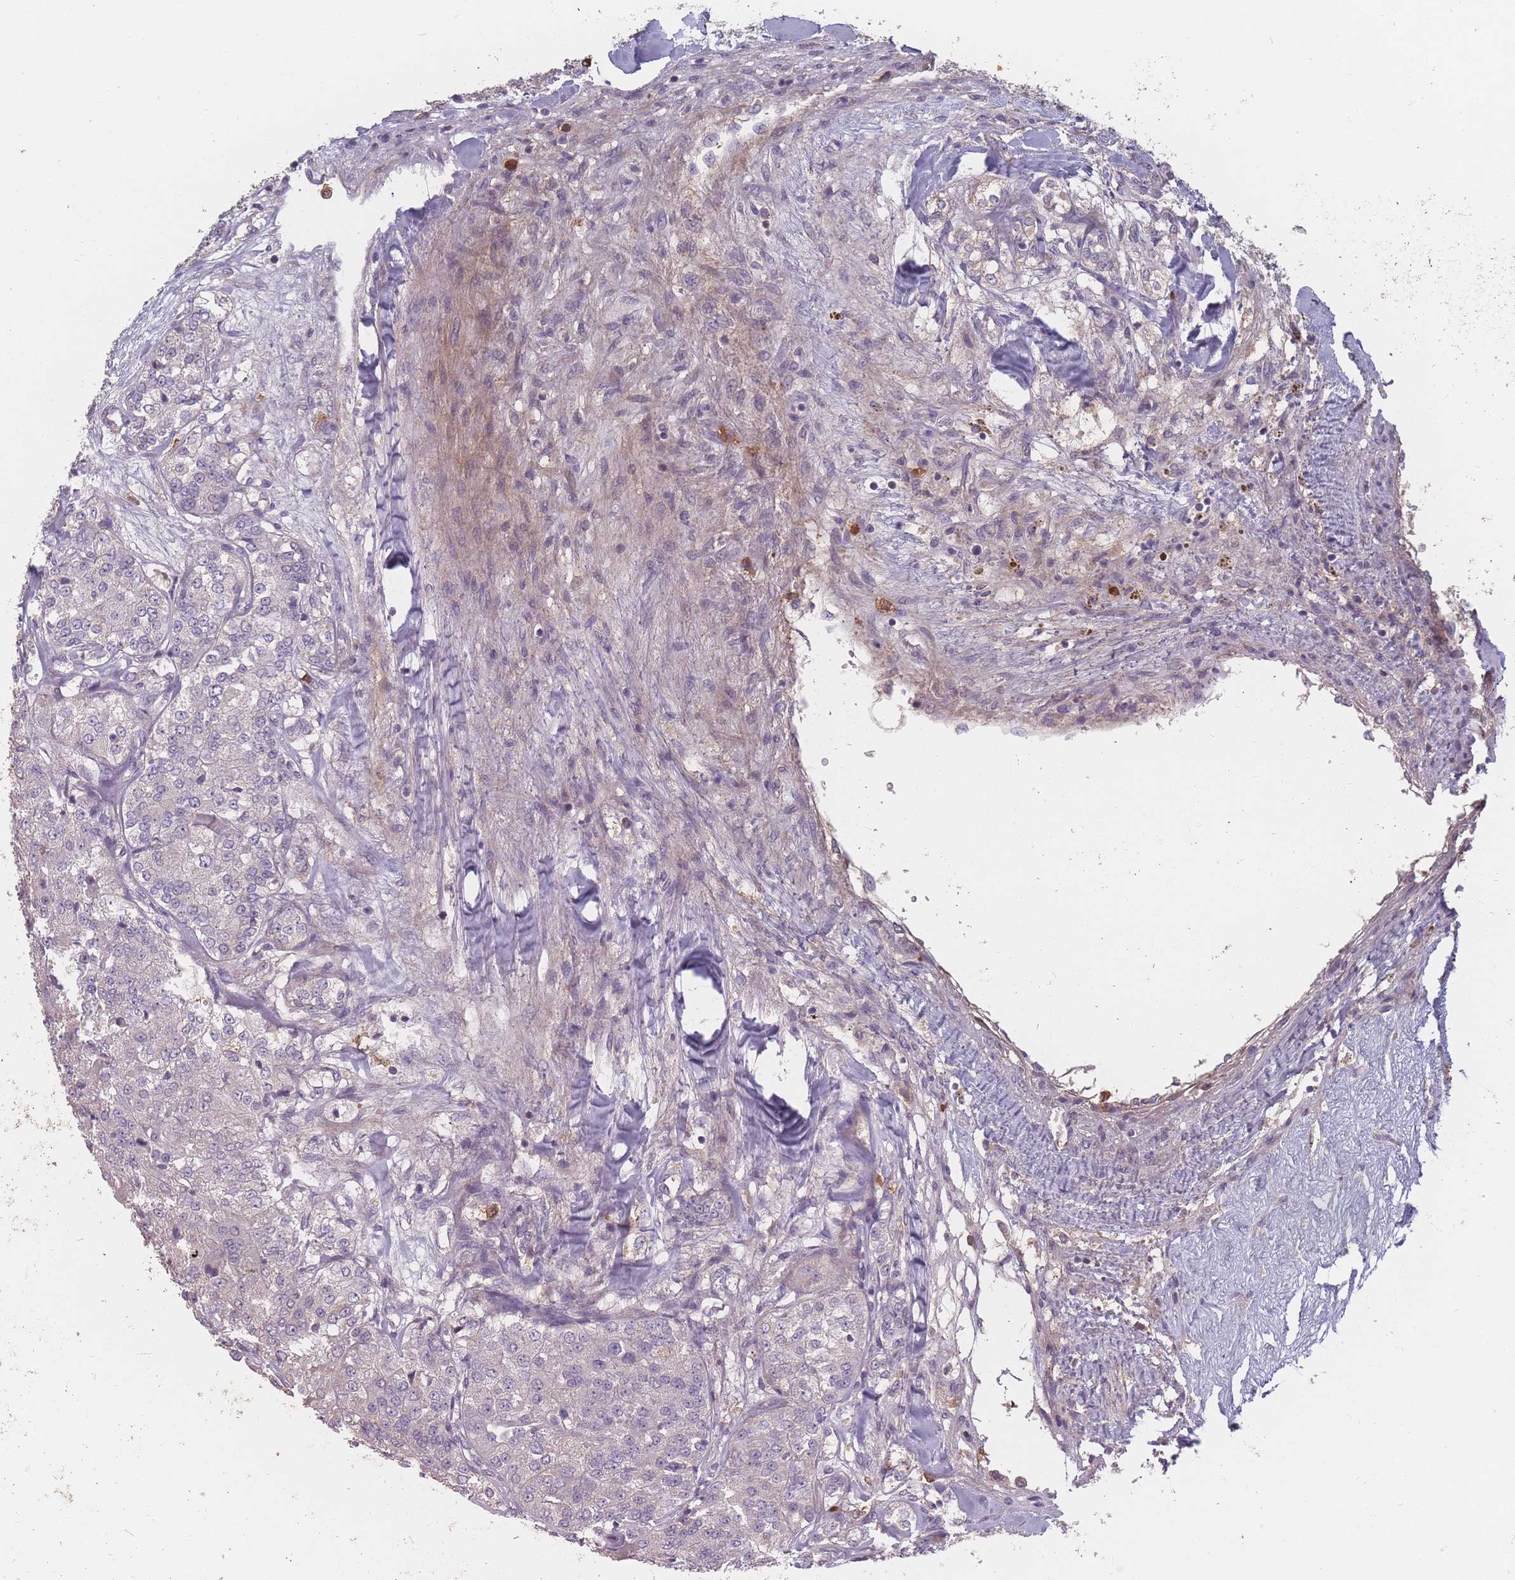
{"staining": {"intensity": "negative", "quantity": "none", "location": "none"}, "tissue": "renal cancer", "cell_type": "Tumor cells", "image_type": "cancer", "snomed": [{"axis": "morphology", "description": "Adenocarcinoma, NOS"}, {"axis": "topography", "description": "Kidney"}], "caption": "The immunohistochemistry (IHC) micrograph has no significant positivity in tumor cells of adenocarcinoma (renal) tissue.", "gene": "BST1", "patient": {"sex": "female", "age": 63}}